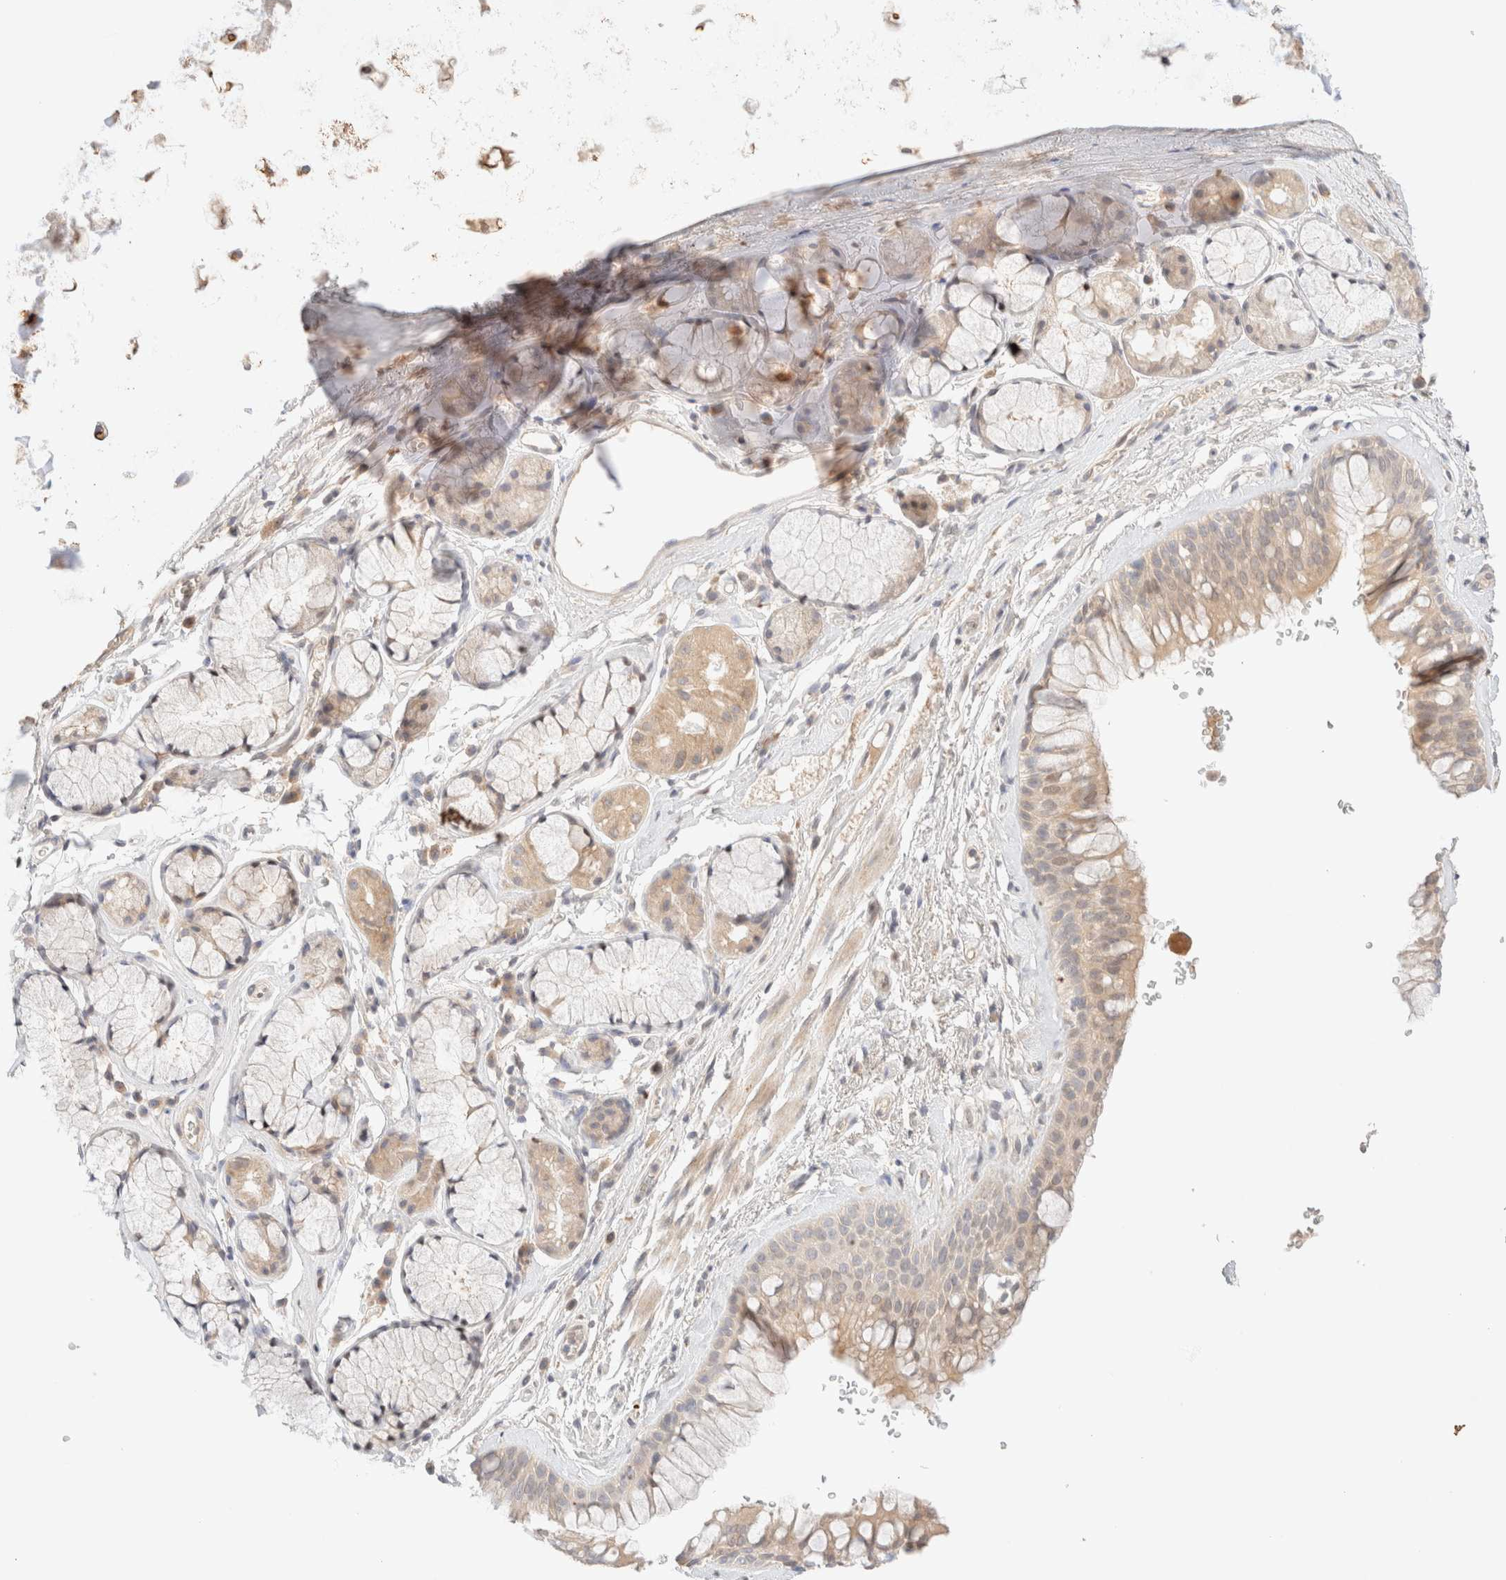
{"staining": {"intensity": "weak", "quantity": ">75%", "location": "cytoplasmic/membranous"}, "tissue": "bronchus", "cell_type": "Respiratory epithelial cells", "image_type": "normal", "snomed": [{"axis": "morphology", "description": "Normal tissue, NOS"}, {"axis": "topography", "description": "Cartilage tissue"}, {"axis": "topography", "description": "Bronchus"}], "caption": "Human bronchus stained for a protein (brown) exhibits weak cytoplasmic/membranous positive positivity in about >75% of respiratory epithelial cells.", "gene": "SARM1", "patient": {"sex": "female", "age": 53}}